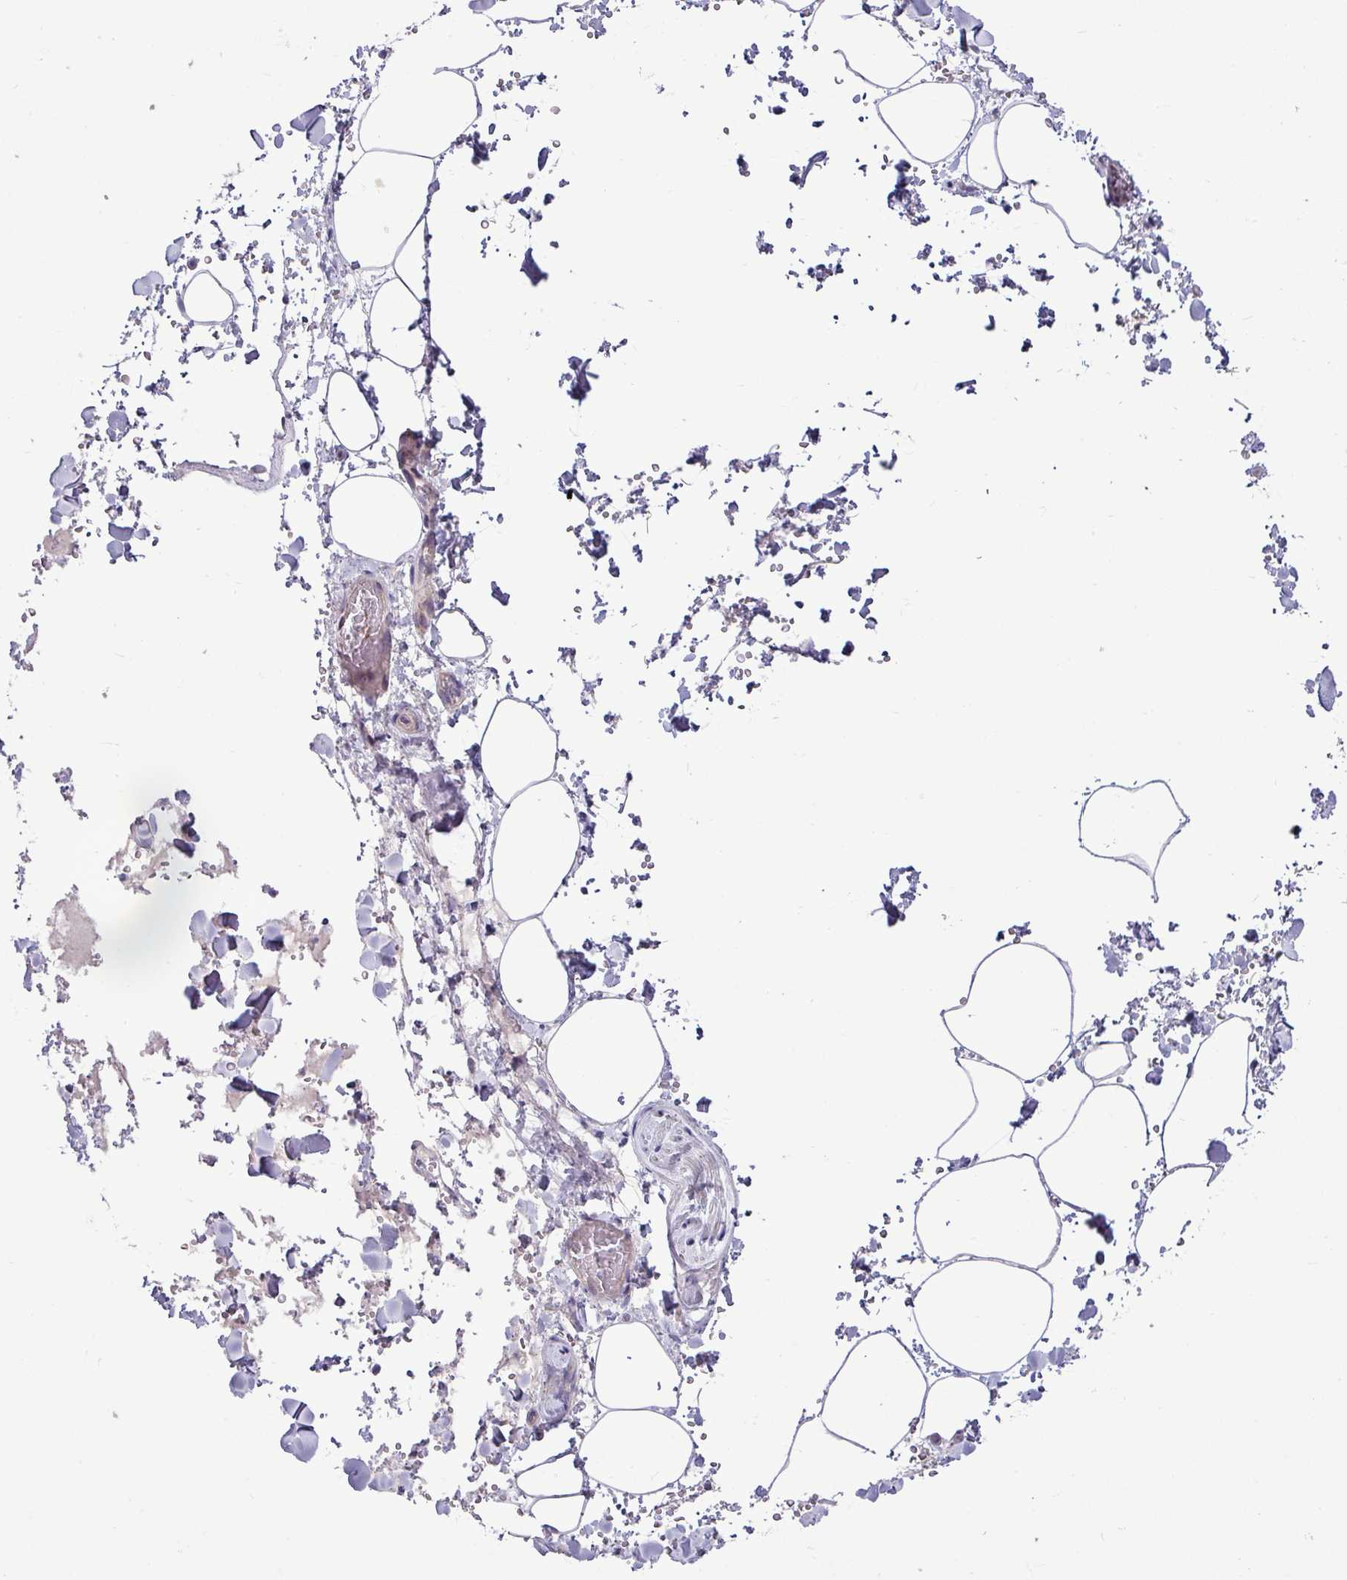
{"staining": {"intensity": "negative", "quantity": "none", "location": "none"}, "tissue": "adipose tissue", "cell_type": "Adipocytes", "image_type": "normal", "snomed": [{"axis": "morphology", "description": "Normal tissue, NOS"}, {"axis": "topography", "description": "Rectum"}, {"axis": "topography", "description": "Peripheral nerve tissue"}], "caption": "Immunohistochemistry (IHC) photomicrograph of normal adipose tissue: human adipose tissue stained with DAB shows no significant protein staining in adipocytes.", "gene": "ACAP3", "patient": {"sex": "female", "age": 69}}